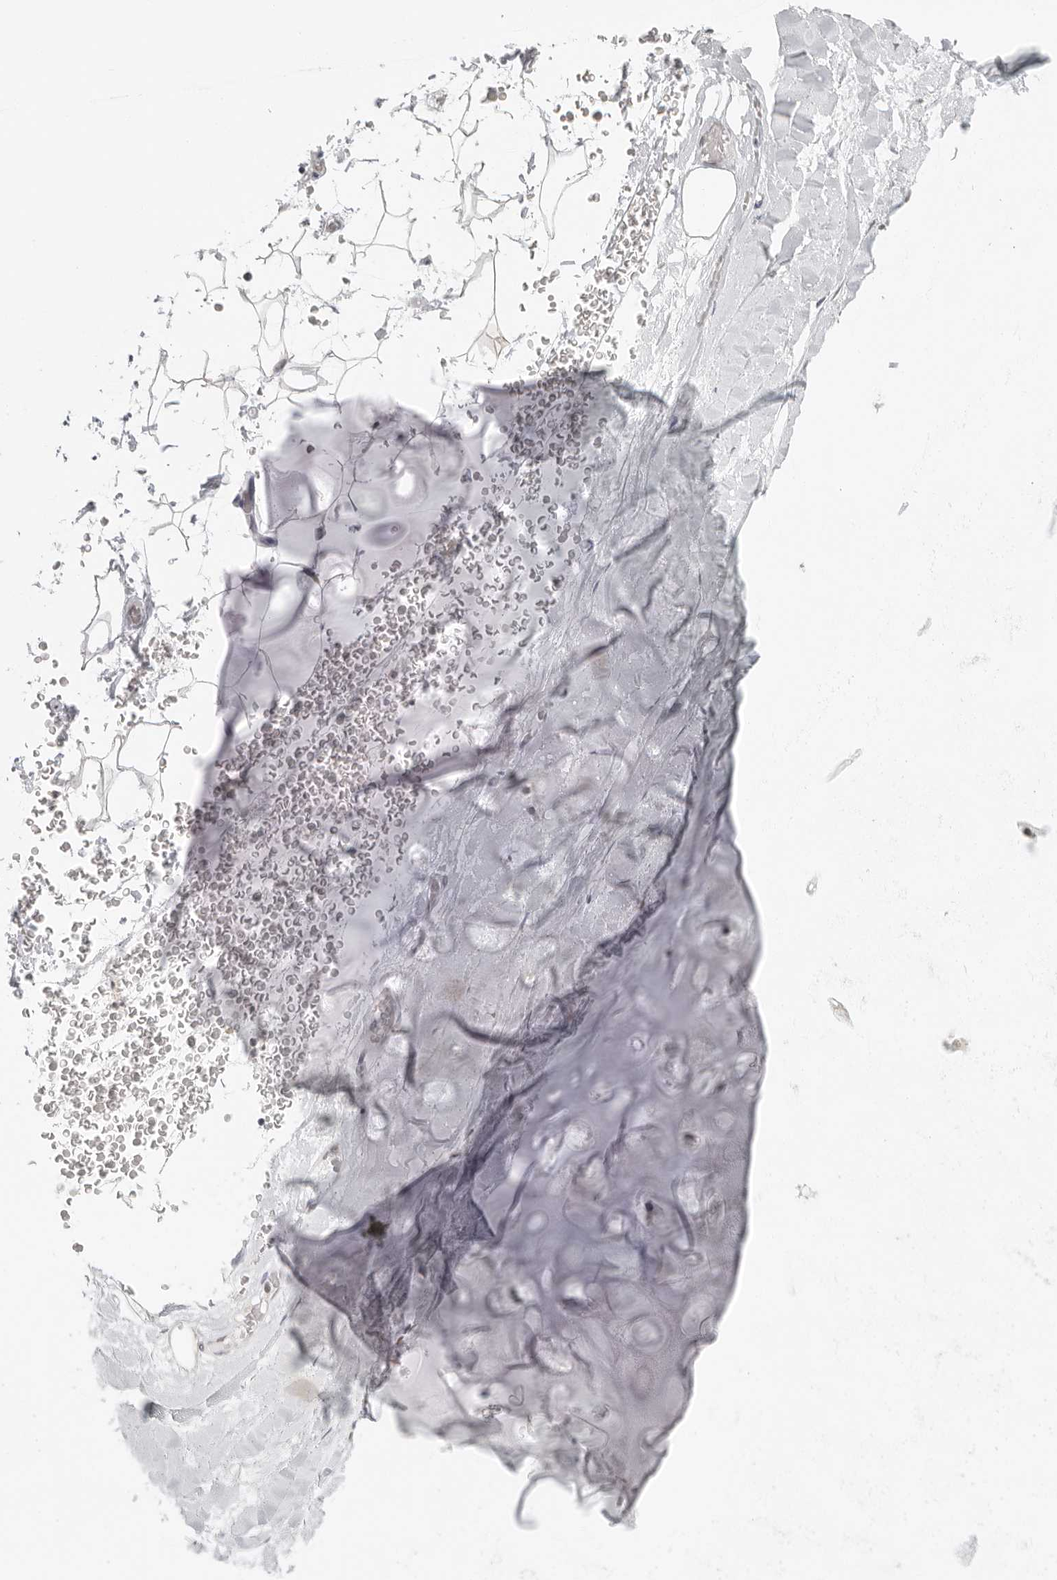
{"staining": {"intensity": "weak", "quantity": "<25%", "location": "nuclear"}, "tissue": "adipose tissue", "cell_type": "Adipocytes", "image_type": "normal", "snomed": [{"axis": "morphology", "description": "Normal tissue, NOS"}, {"axis": "topography", "description": "Bronchus"}], "caption": "Protein analysis of unremarkable adipose tissue displays no significant staining in adipocytes.", "gene": "RPA2", "patient": {"sex": "male", "age": 66}}